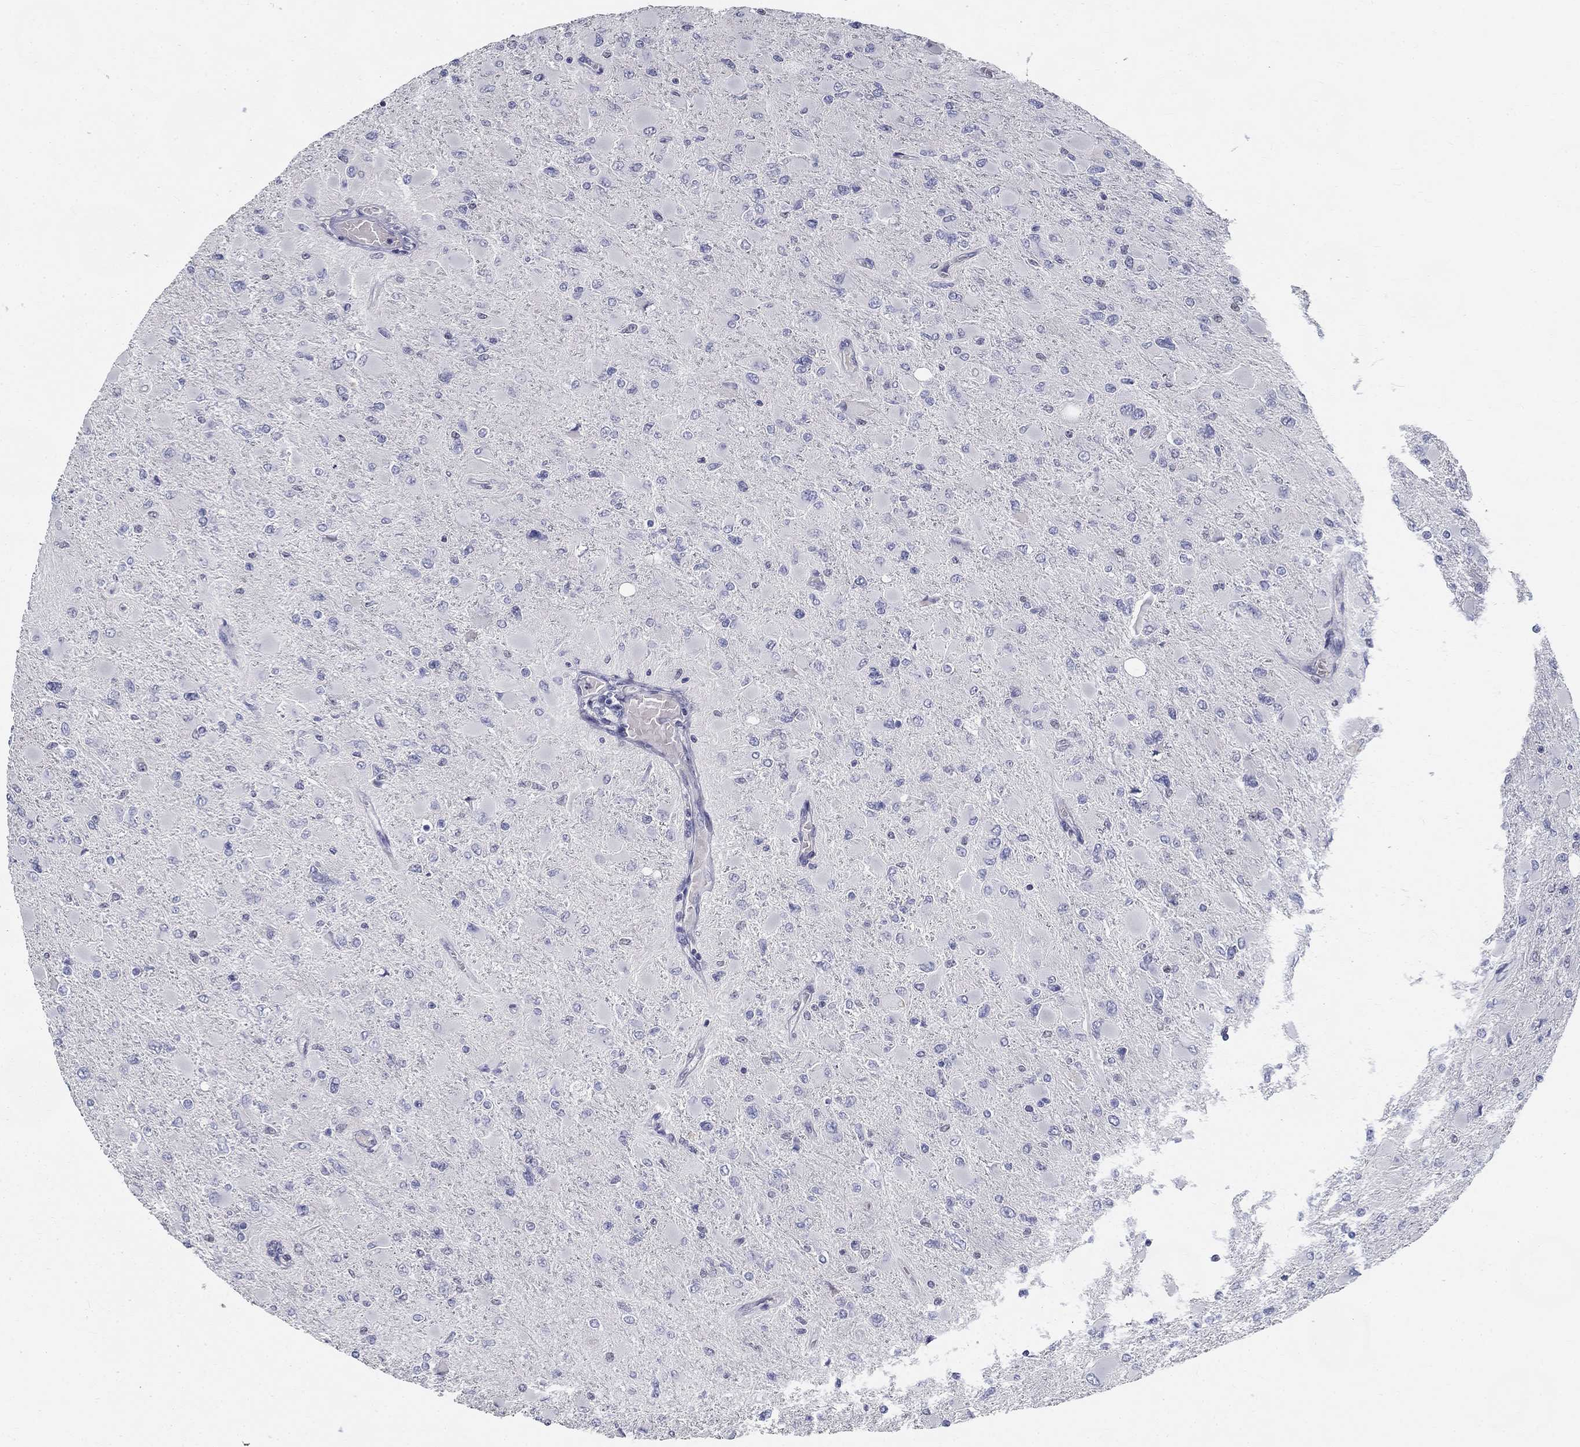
{"staining": {"intensity": "negative", "quantity": "none", "location": "none"}, "tissue": "glioma", "cell_type": "Tumor cells", "image_type": "cancer", "snomed": [{"axis": "morphology", "description": "Glioma, malignant, High grade"}, {"axis": "topography", "description": "Cerebral cortex"}], "caption": "IHC of human malignant glioma (high-grade) reveals no expression in tumor cells.", "gene": "GUCA1A", "patient": {"sex": "female", "age": 36}}